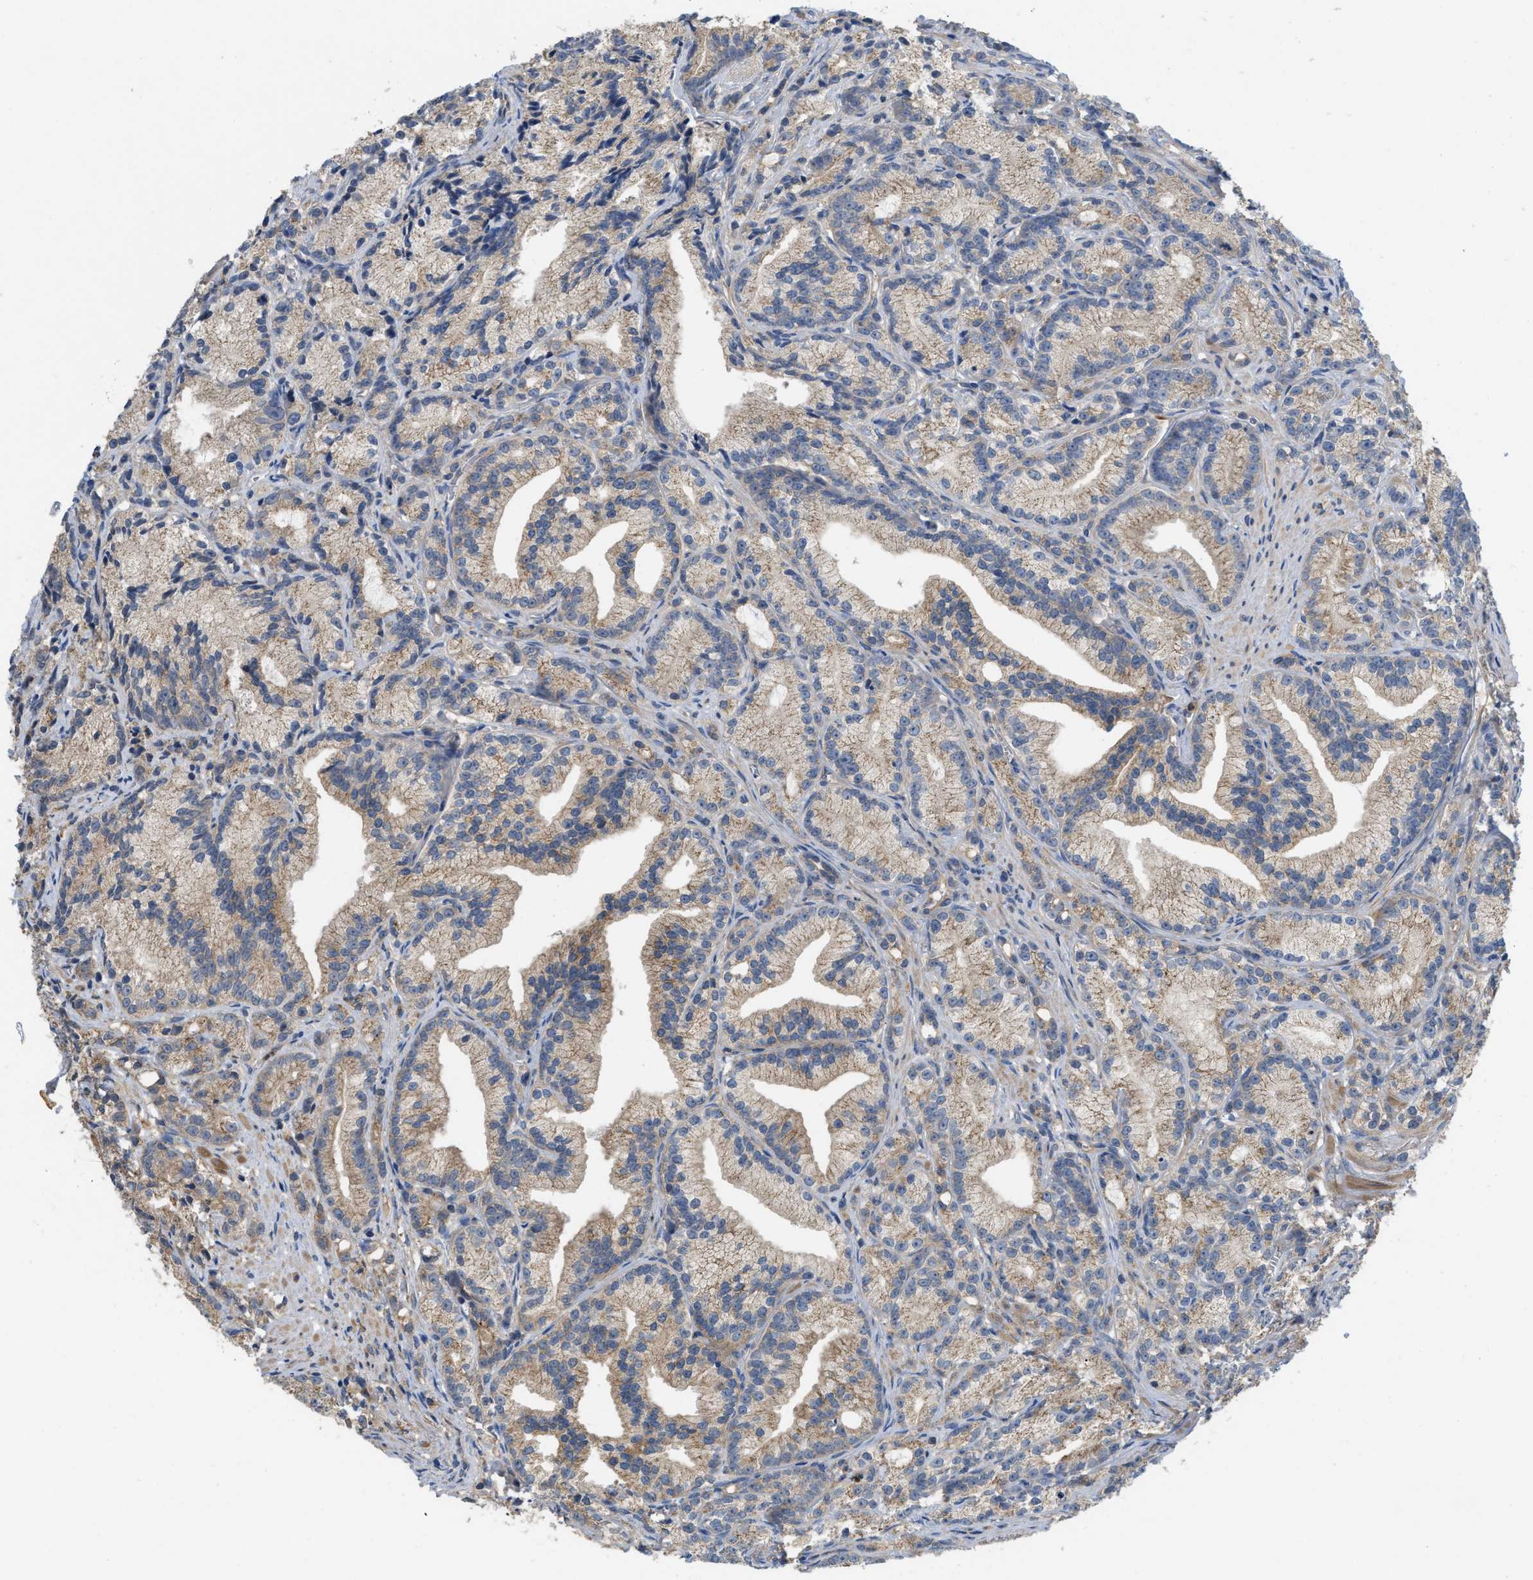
{"staining": {"intensity": "weak", "quantity": ">75%", "location": "cytoplasmic/membranous"}, "tissue": "prostate cancer", "cell_type": "Tumor cells", "image_type": "cancer", "snomed": [{"axis": "morphology", "description": "Adenocarcinoma, Low grade"}, {"axis": "topography", "description": "Prostate"}], "caption": "A brown stain shows weak cytoplasmic/membranous expression of a protein in adenocarcinoma (low-grade) (prostate) tumor cells.", "gene": "RNF216", "patient": {"sex": "male", "age": 89}}